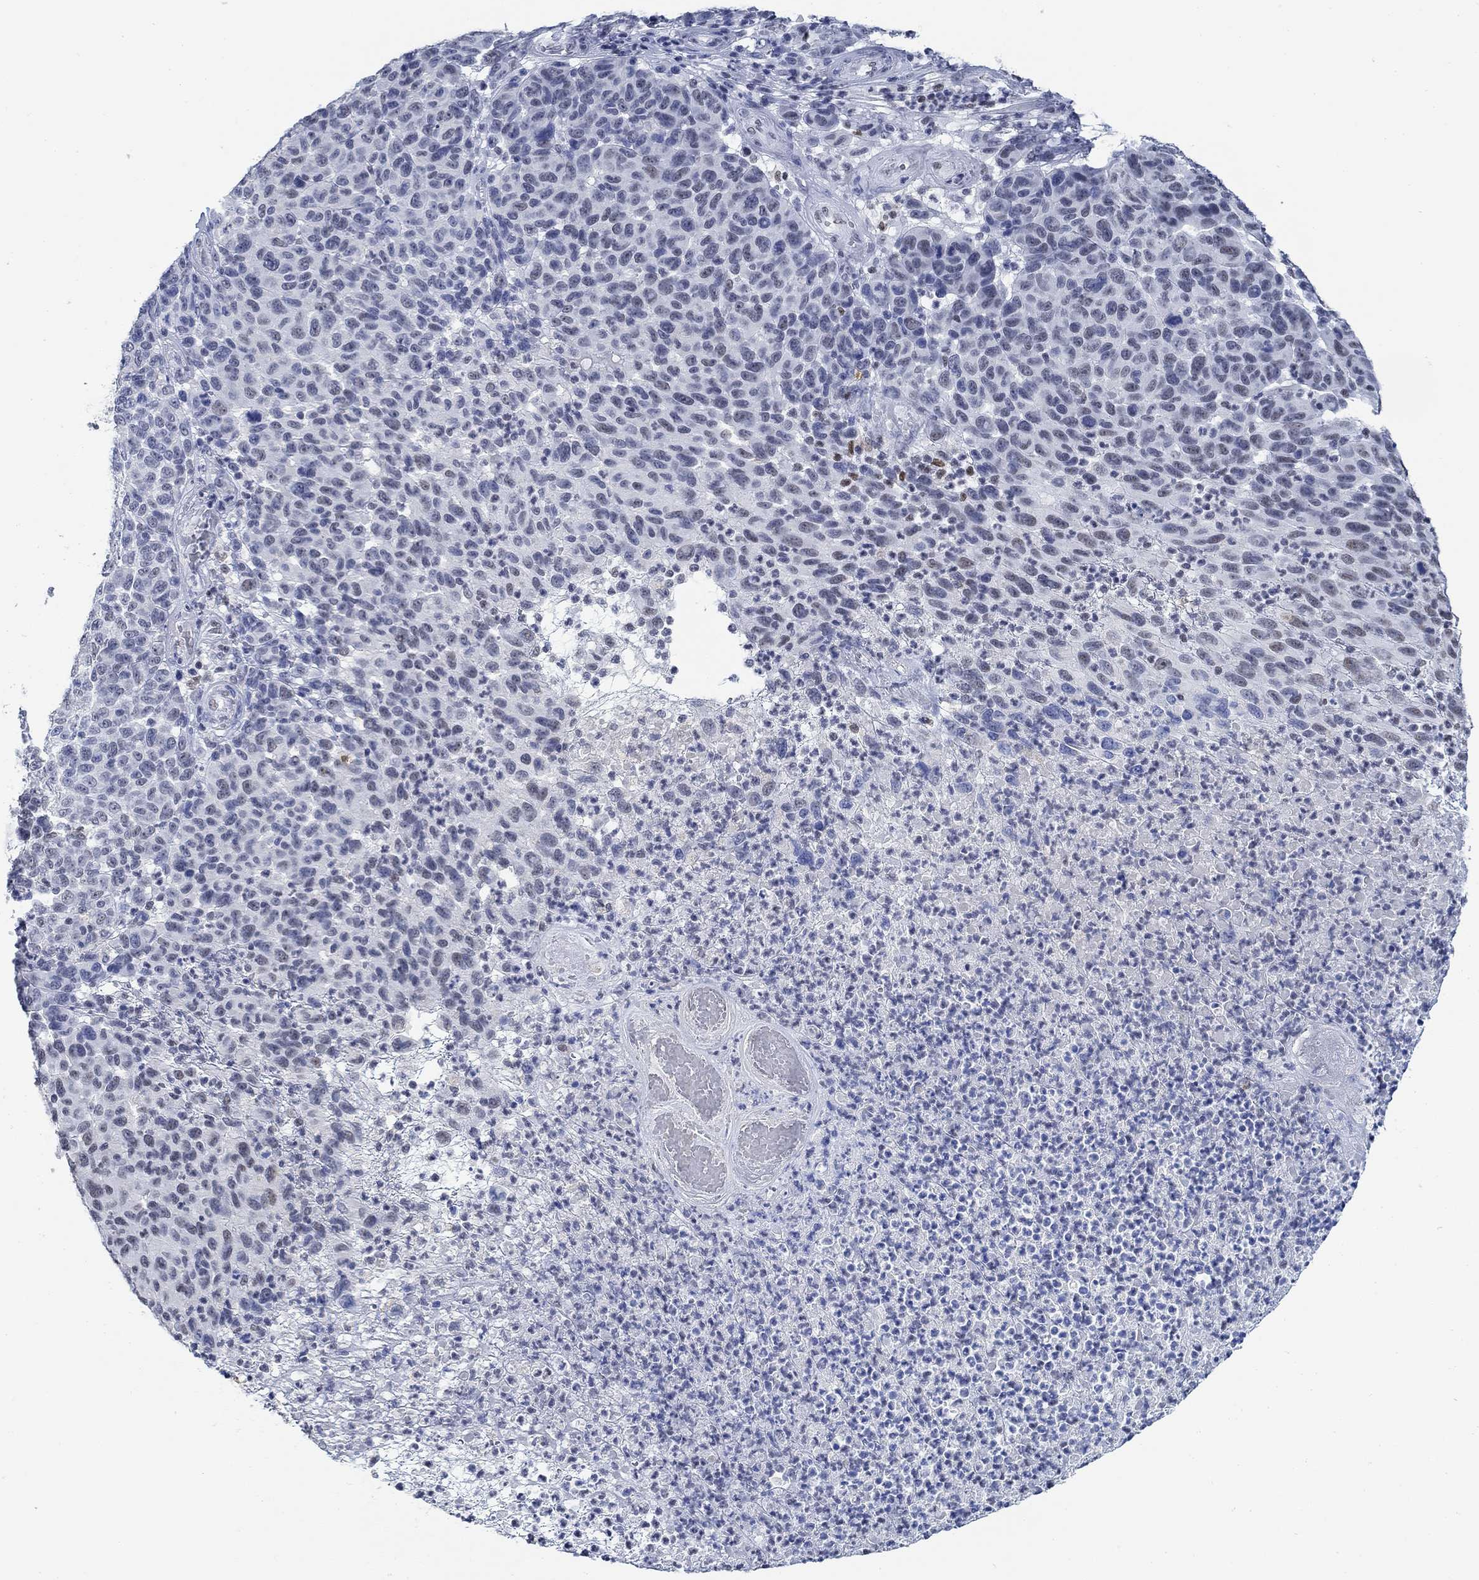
{"staining": {"intensity": "negative", "quantity": "none", "location": "none"}, "tissue": "melanoma", "cell_type": "Tumor cells", "image_type": "cancer", "snomed": [{"axis": "morphology", "description": "Malignant melanoma, NOS"}, {"axis": "topography", "description": "Skin"}], "caption": "Immunohistochemical staining of melanoma displays no significant staining in tumor cells. (Brightfield microscopy of DAB (3,3'-diaminobenzidine) IHC at high magnification).", "gene": "PPP1R17", "patient": {"sex": "male", "age": 59}}